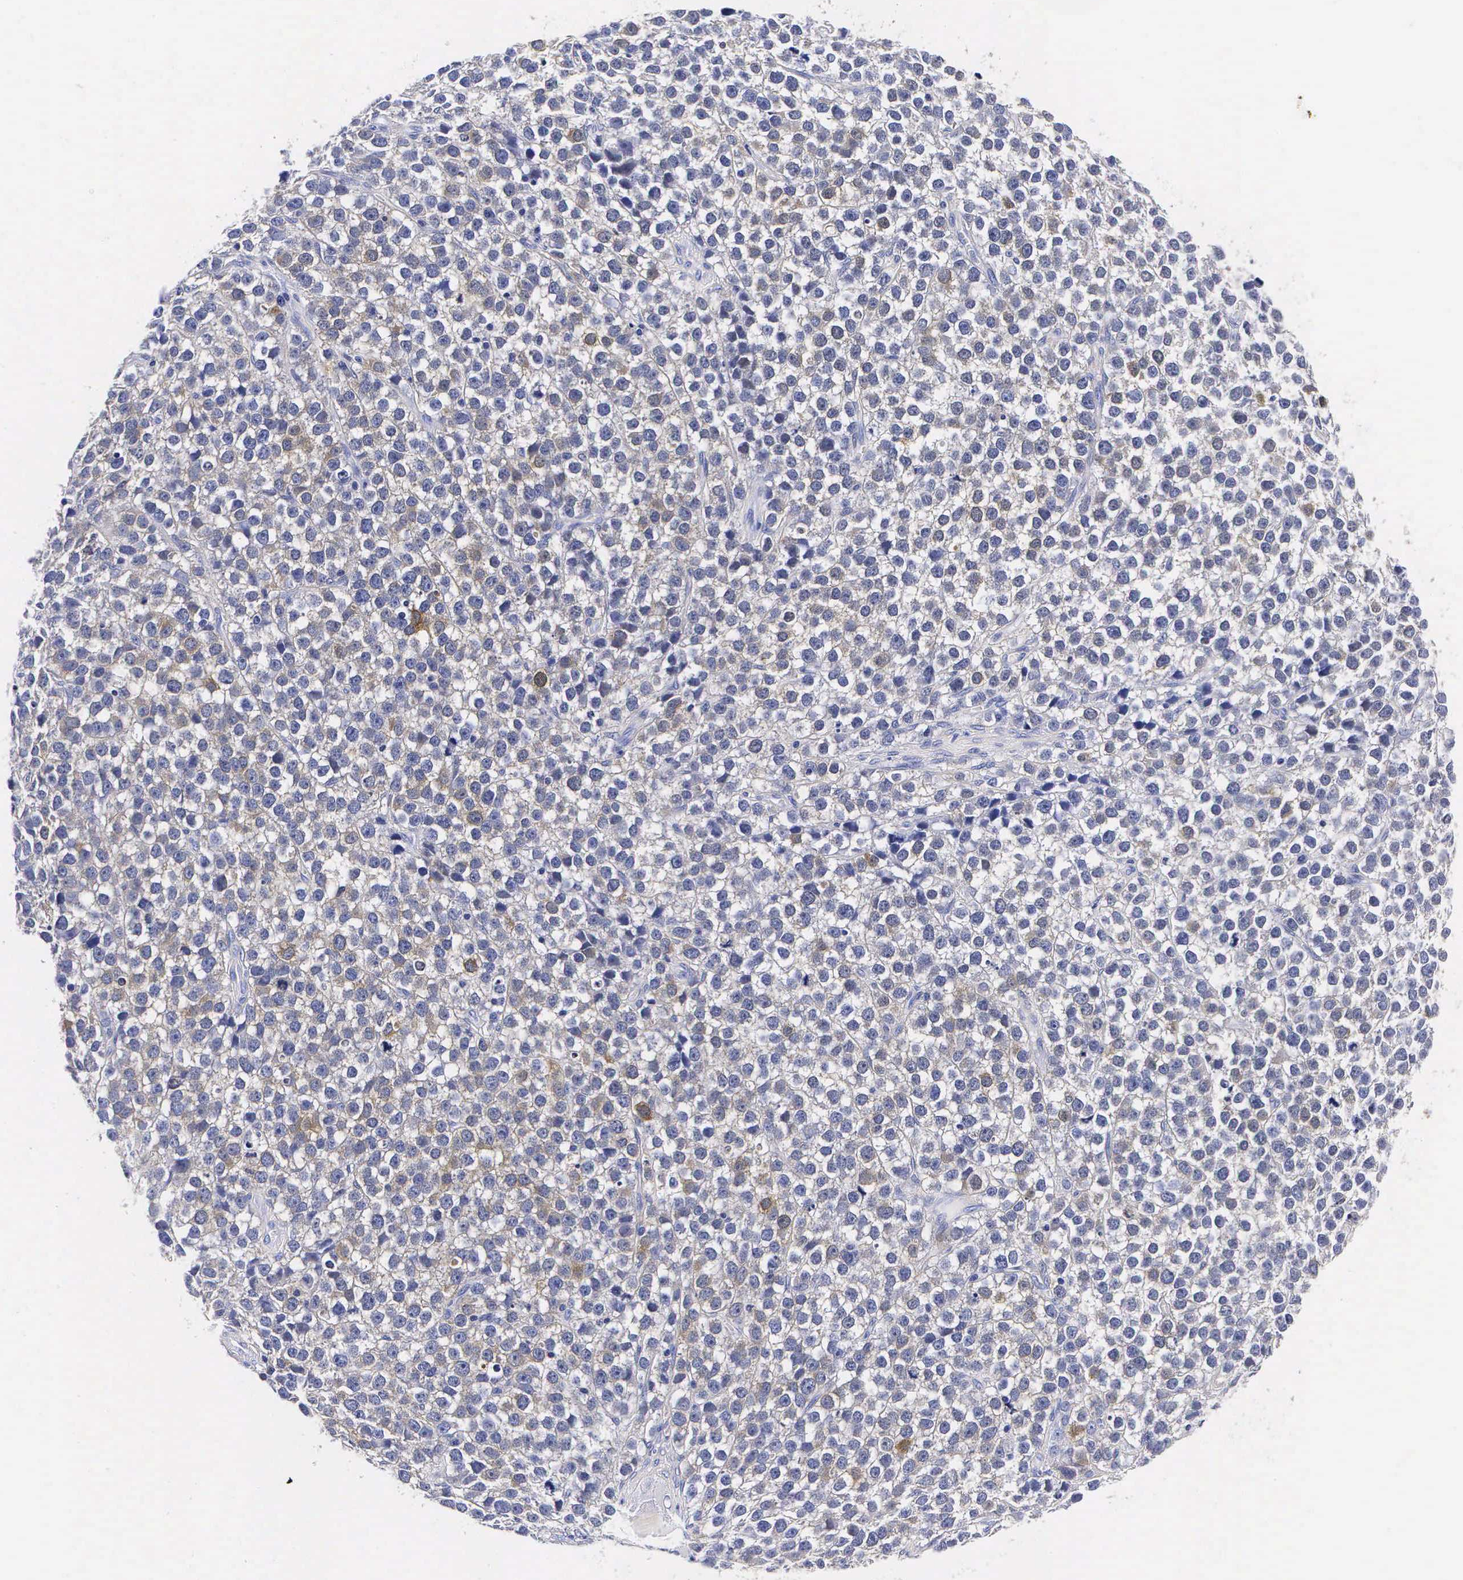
{"staining": {"intensity": "weak", "quantity": "25%-75%", "location": "cytoplasmic/membranous"}, "tissue": "testis cancer", "cell_type": "Tumor cells", "image_type": "cancer", "snomed": [{"axis": "morphology", "description": "Seminoma, NOS"}, {"axis": "topography", "description": "Testis"}], "caption": "Protein expression by IHC shows weak cytoplasmic/membranous expression in about 25%-75% of tumor cells in seminoma (testis).", "gene": "ENO2", "patient": {"sex": "male", "age": 25}}